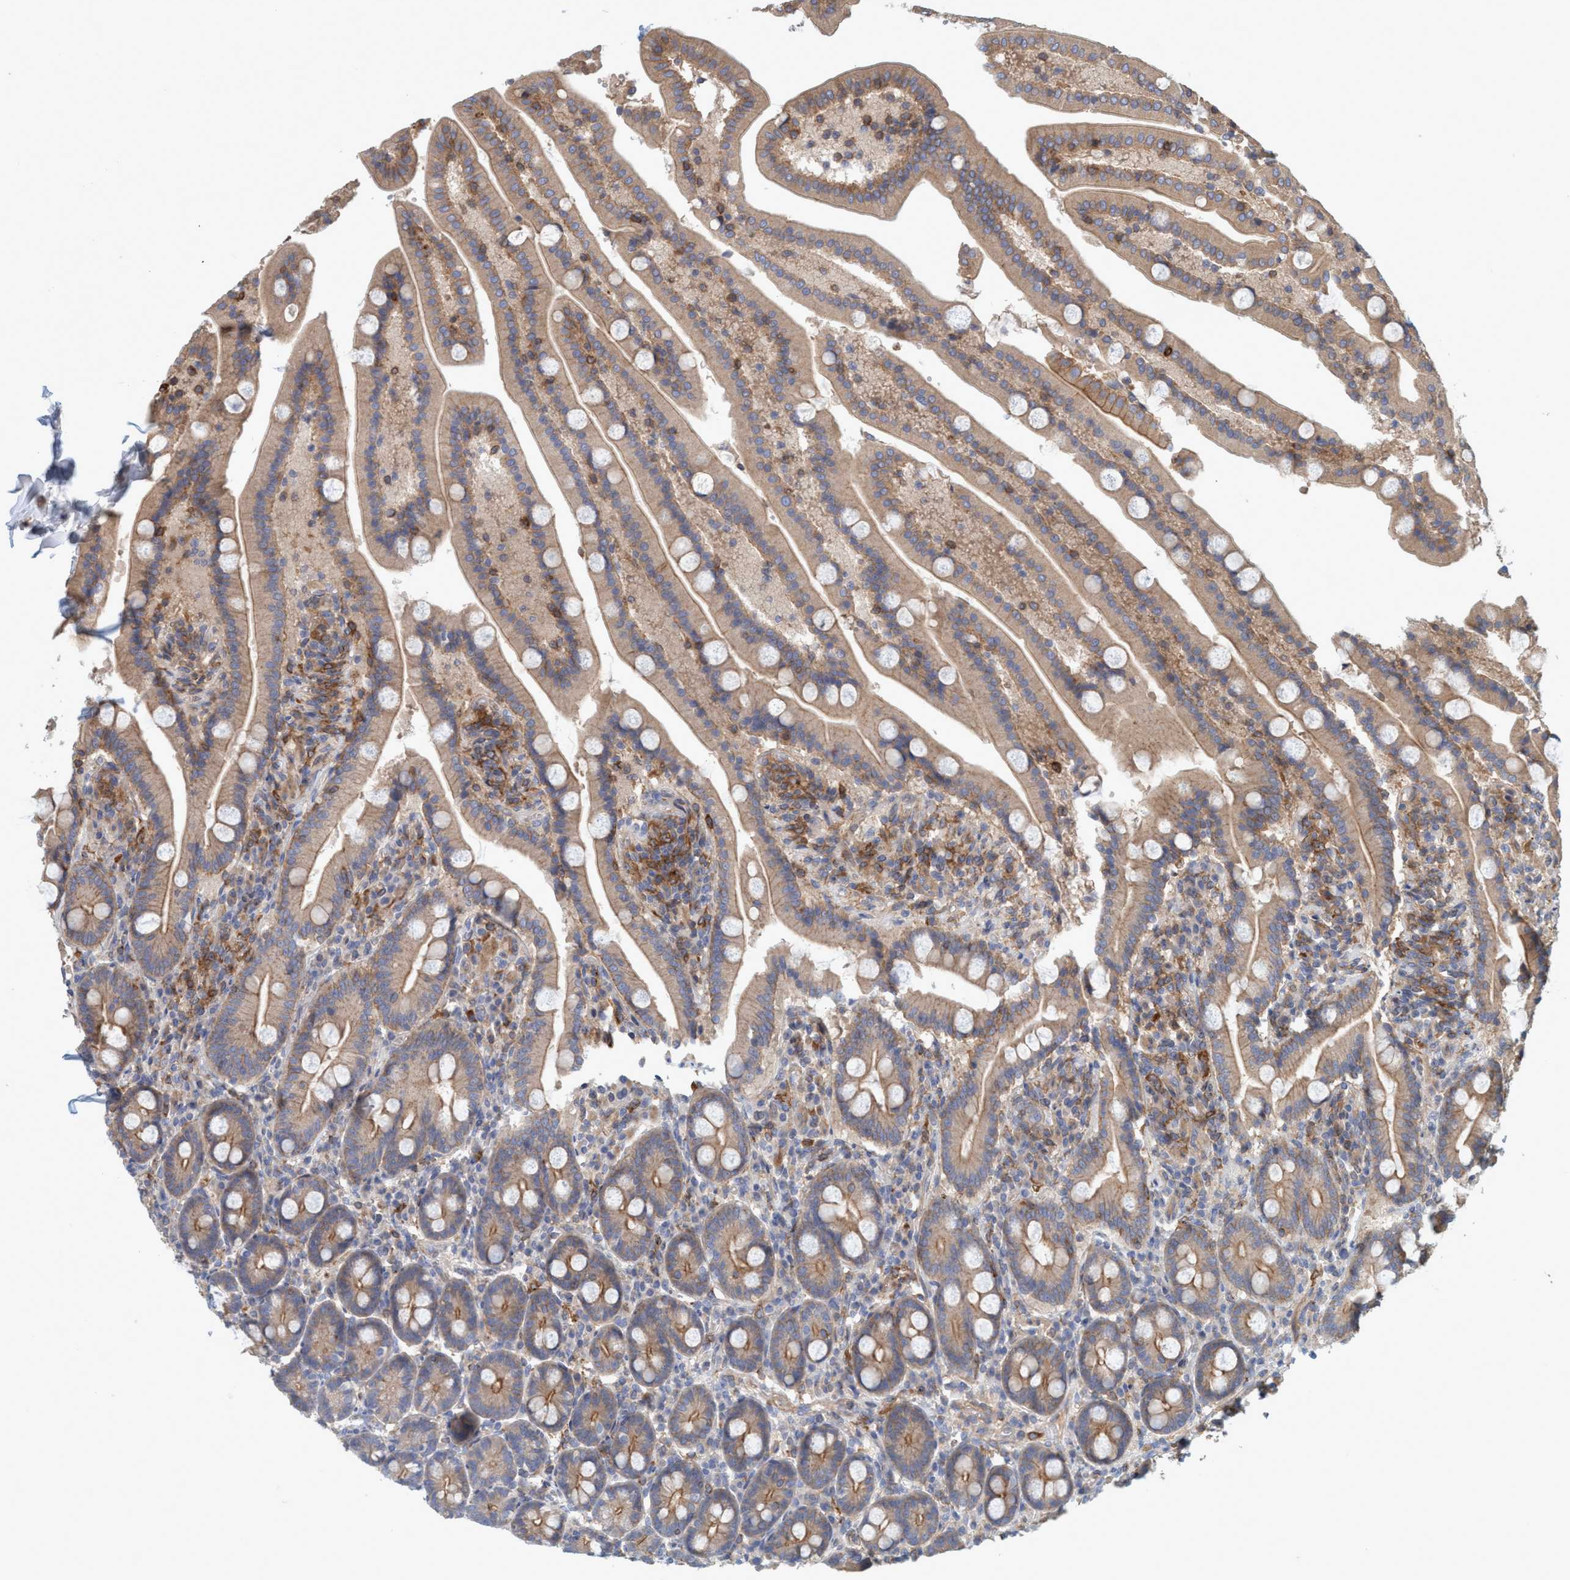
{"staining": {"intensity": "moderate", "quantity": ">75%", "location": "cytoplasmic/membranous"}, "tissue": "duodenum", "cell_type": "Glandular cells", "image_type": "normal", "snomed": [{"axis": "morphology", "description": "Normal tissue, NOS"}, {"axis": "topography", "description": "Duodenum"}], "caption": "Immunohistochemical staining of benign human duodenum exhibits medium levels of moderate cytoplasmic/membranous positivity in about >75% of glandular cells.", "gene": "SPECC1", "patient": {"sex": "male", "age": 54}}